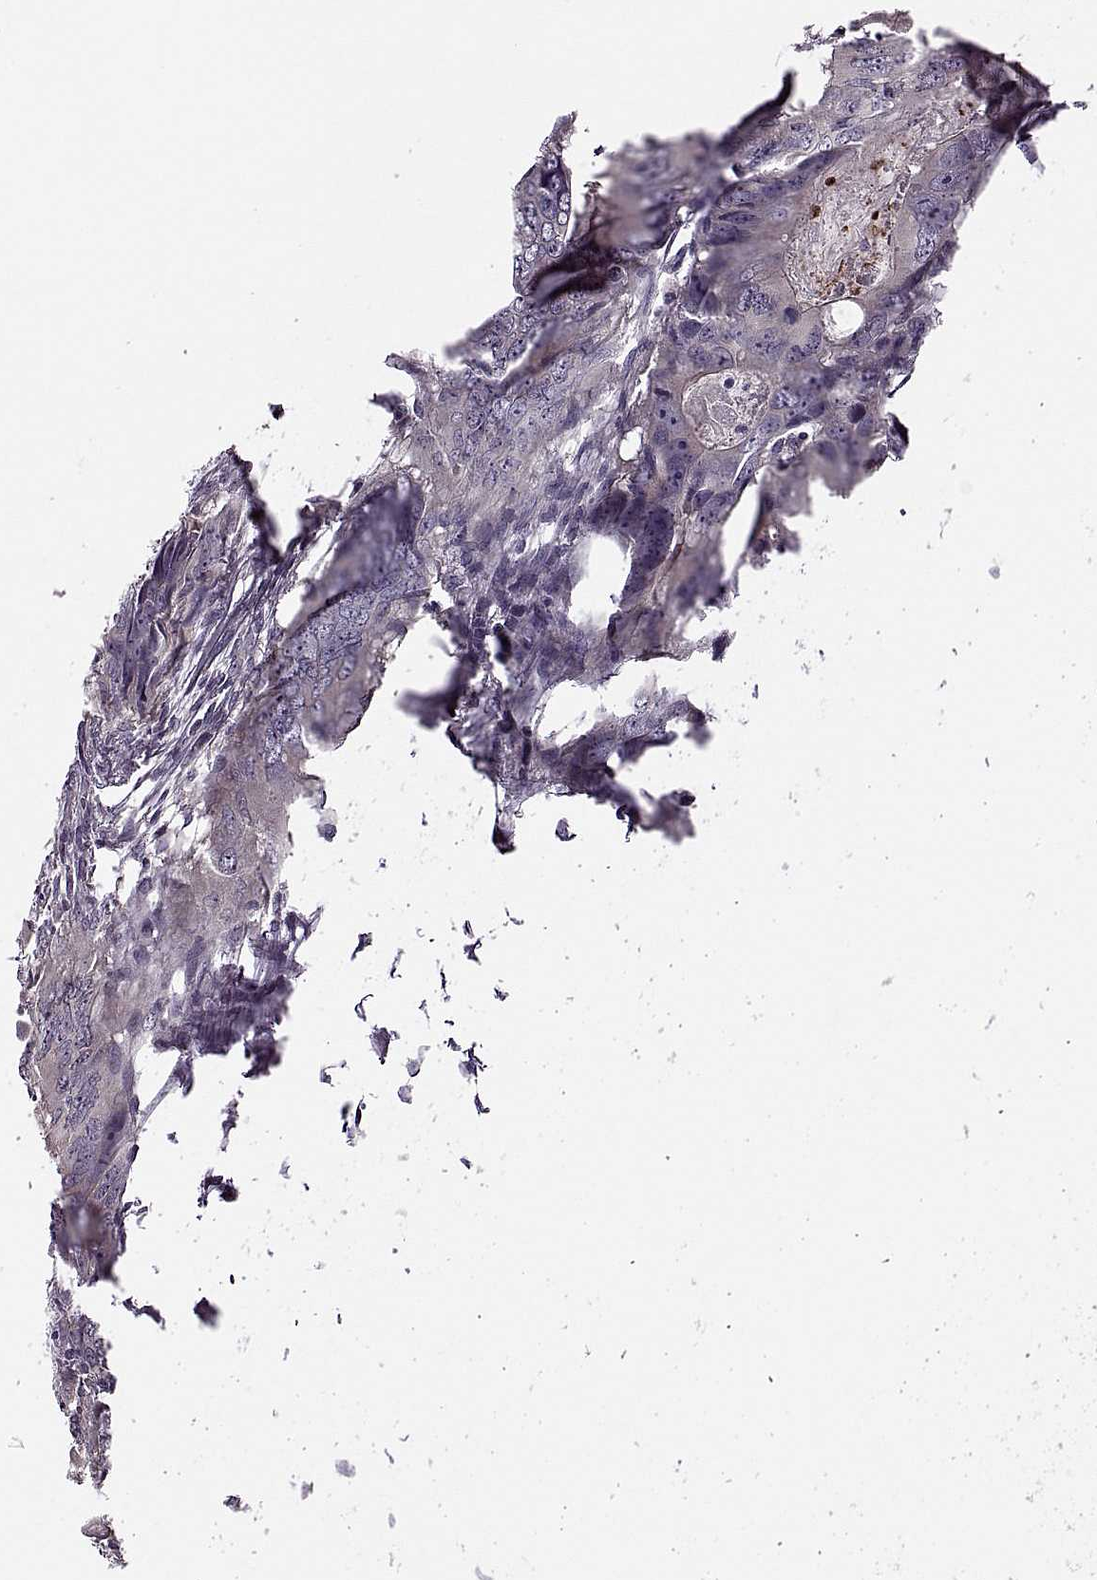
{"staining": {"intensity": "negative", "quantity": "none", "location": "none"}, "tissue": "colorectal cancer", "cell_type": "Tumor cells", "image_type": "cancer", "snomed": [{"axis": "morphology", "description": "Adenocarcinoma, NOS"}, {"axis": "topography", "description": "Colon"}], "caption": "This image is of colorectal cancer (adenocarcinoma) stained with immunohistochemistry to label a protein in brown with the nuclei are counter-stained blue. There is no expression in tumor cells.", "gene": "PRSS54", "patient": {"sex": "male", "age": 79}}